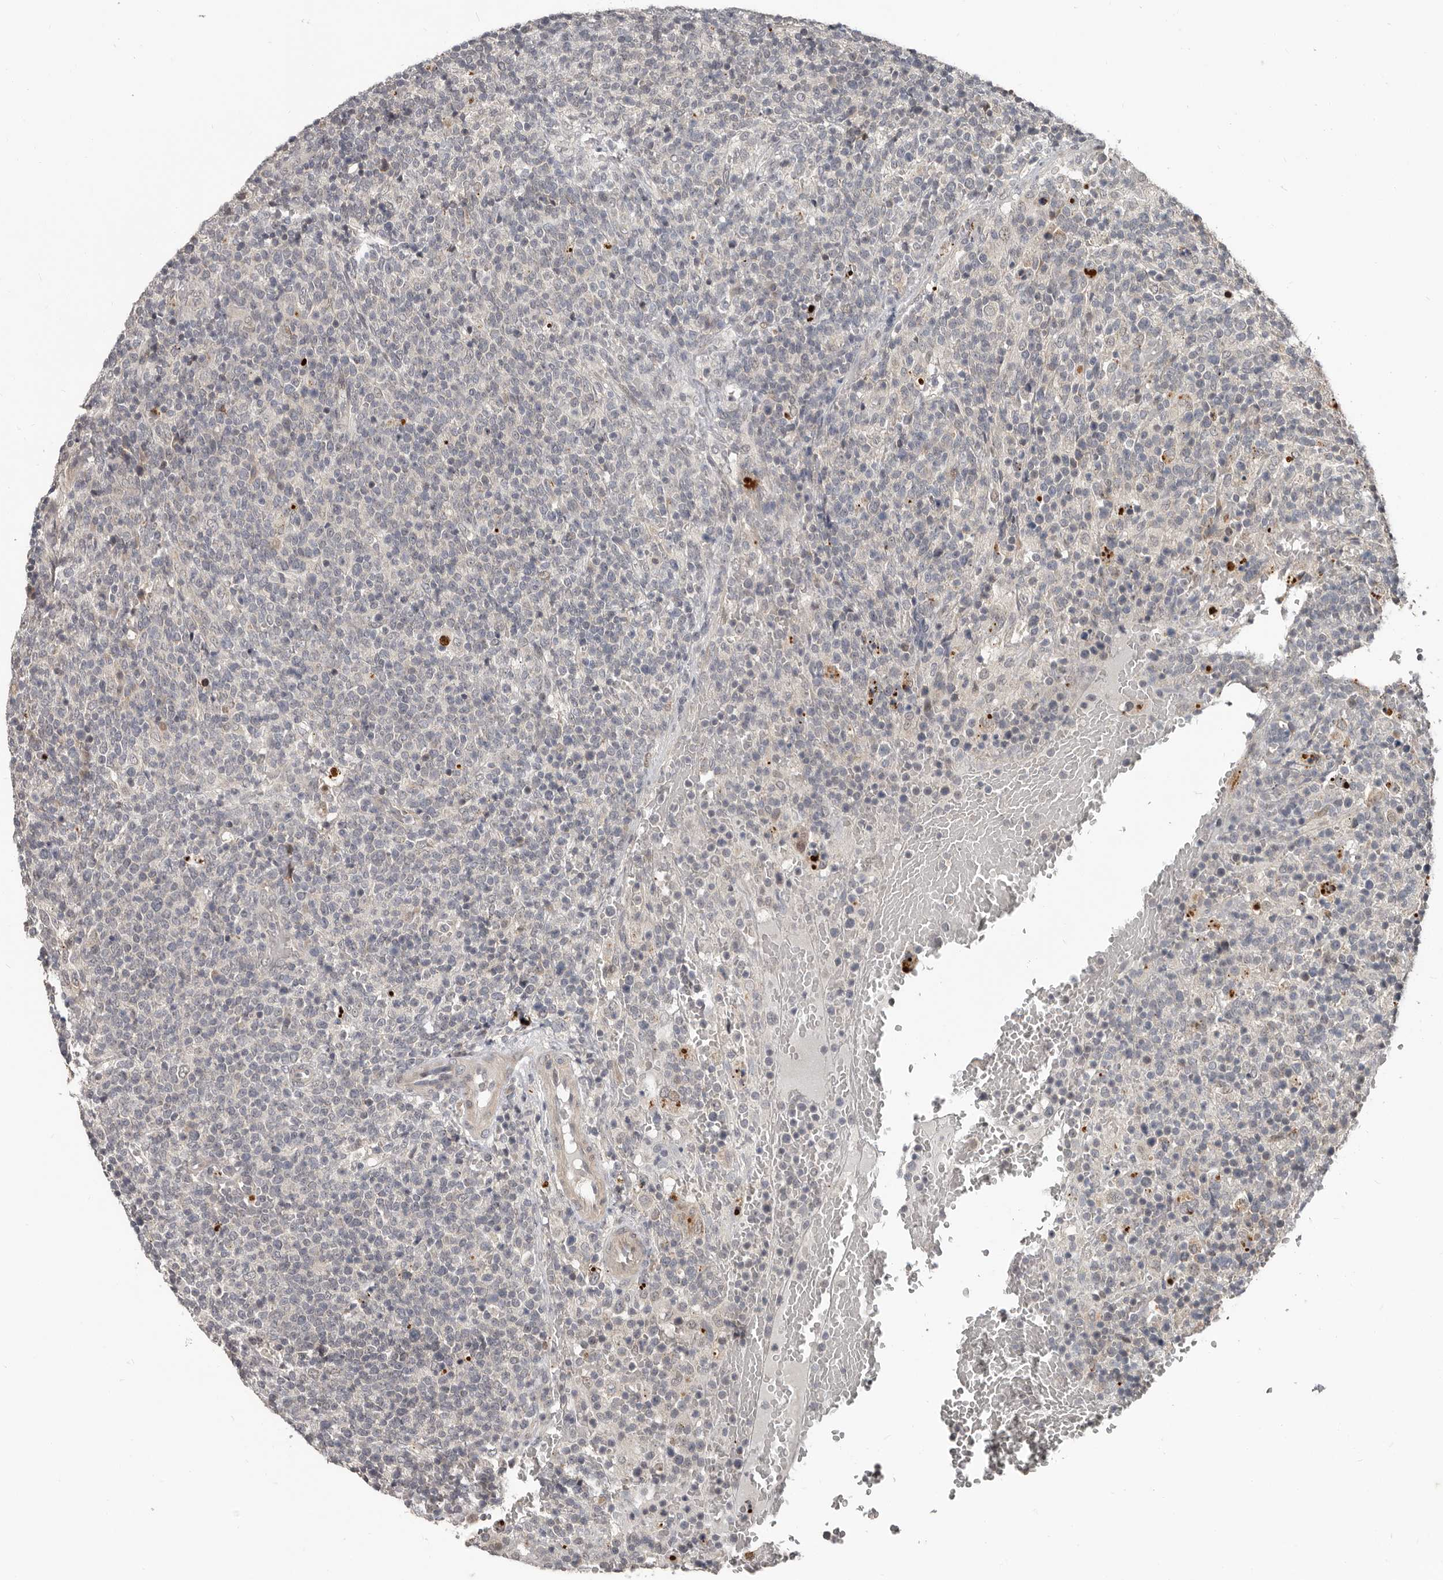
{"staining": {"intensity": "negative", "quantity": "none", "location": "none"}, "tissue": "lymphoma", "cell_type": "Tumor cells", "image_type": "cancer", "snomed": [{"axis": "morphology", "description": "Malignant lymphoma, non-Hodgkin's type, High grade"}, {"axis": "topography", "description": "Lymph node"}], "caption": "Protein analysis of high-grade malignant lymphoma, non-Hodgkin's type exhibits no significant staining in tumor cells.", "gene": "APOL6", "patient": {"sex": "male", "age": 61}}